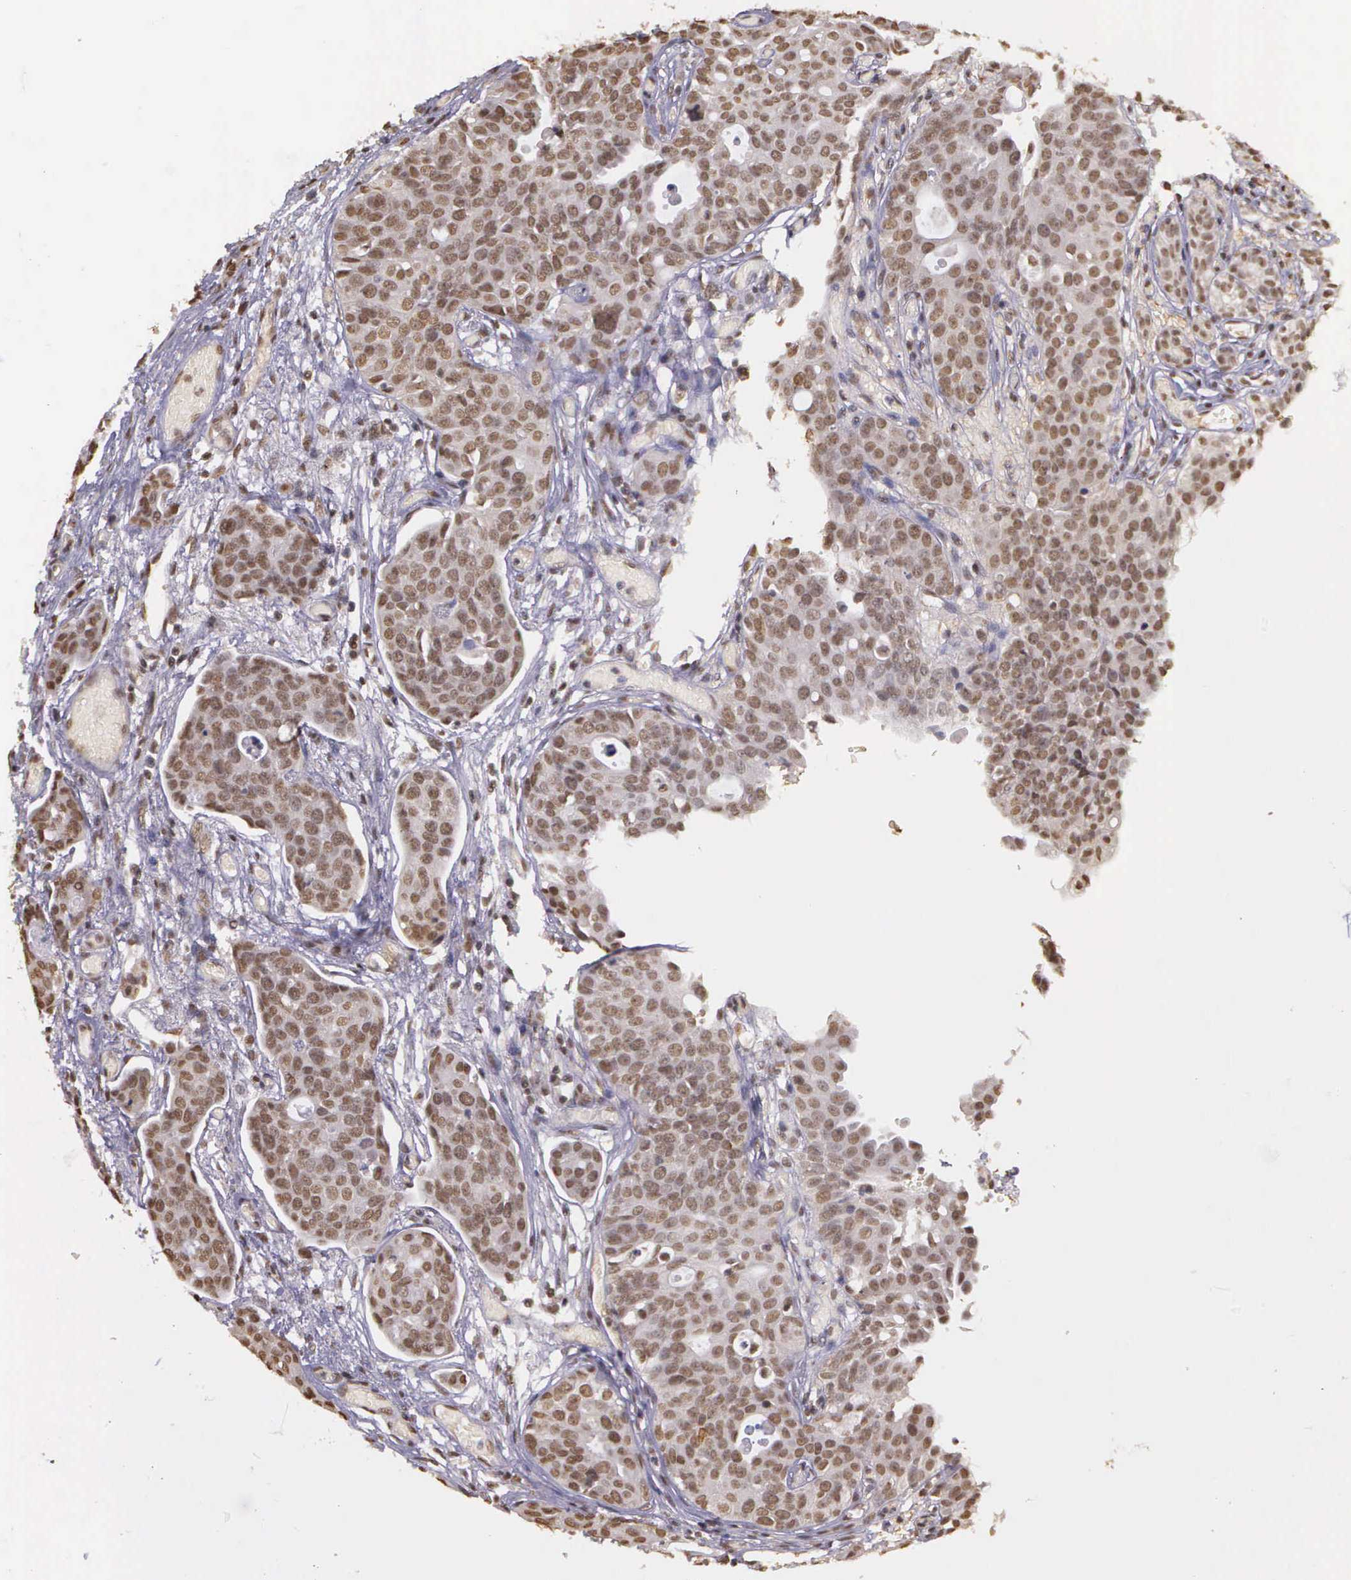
{"staining": {"intensity": "weak", "quantity": ">75%", "location": "nuclear"}, "tissue": "urothelial cancer", "cell_type": "Tumor cells", "image_type": "cancer", "snomed": [{"axis": "morphology", "description": "Urothelial carcinoma, High grade"}, {"axis": "topography", "description": "Urinary bladder"}], "caption": "IHC image of human urothelial cancer stained for a protein (brown), which shows low levels of weak nuclear staining in approximately >75% of tumor cells.", "gene": "ARMCX5", "patient": {"sex": "male", "age": 78}}